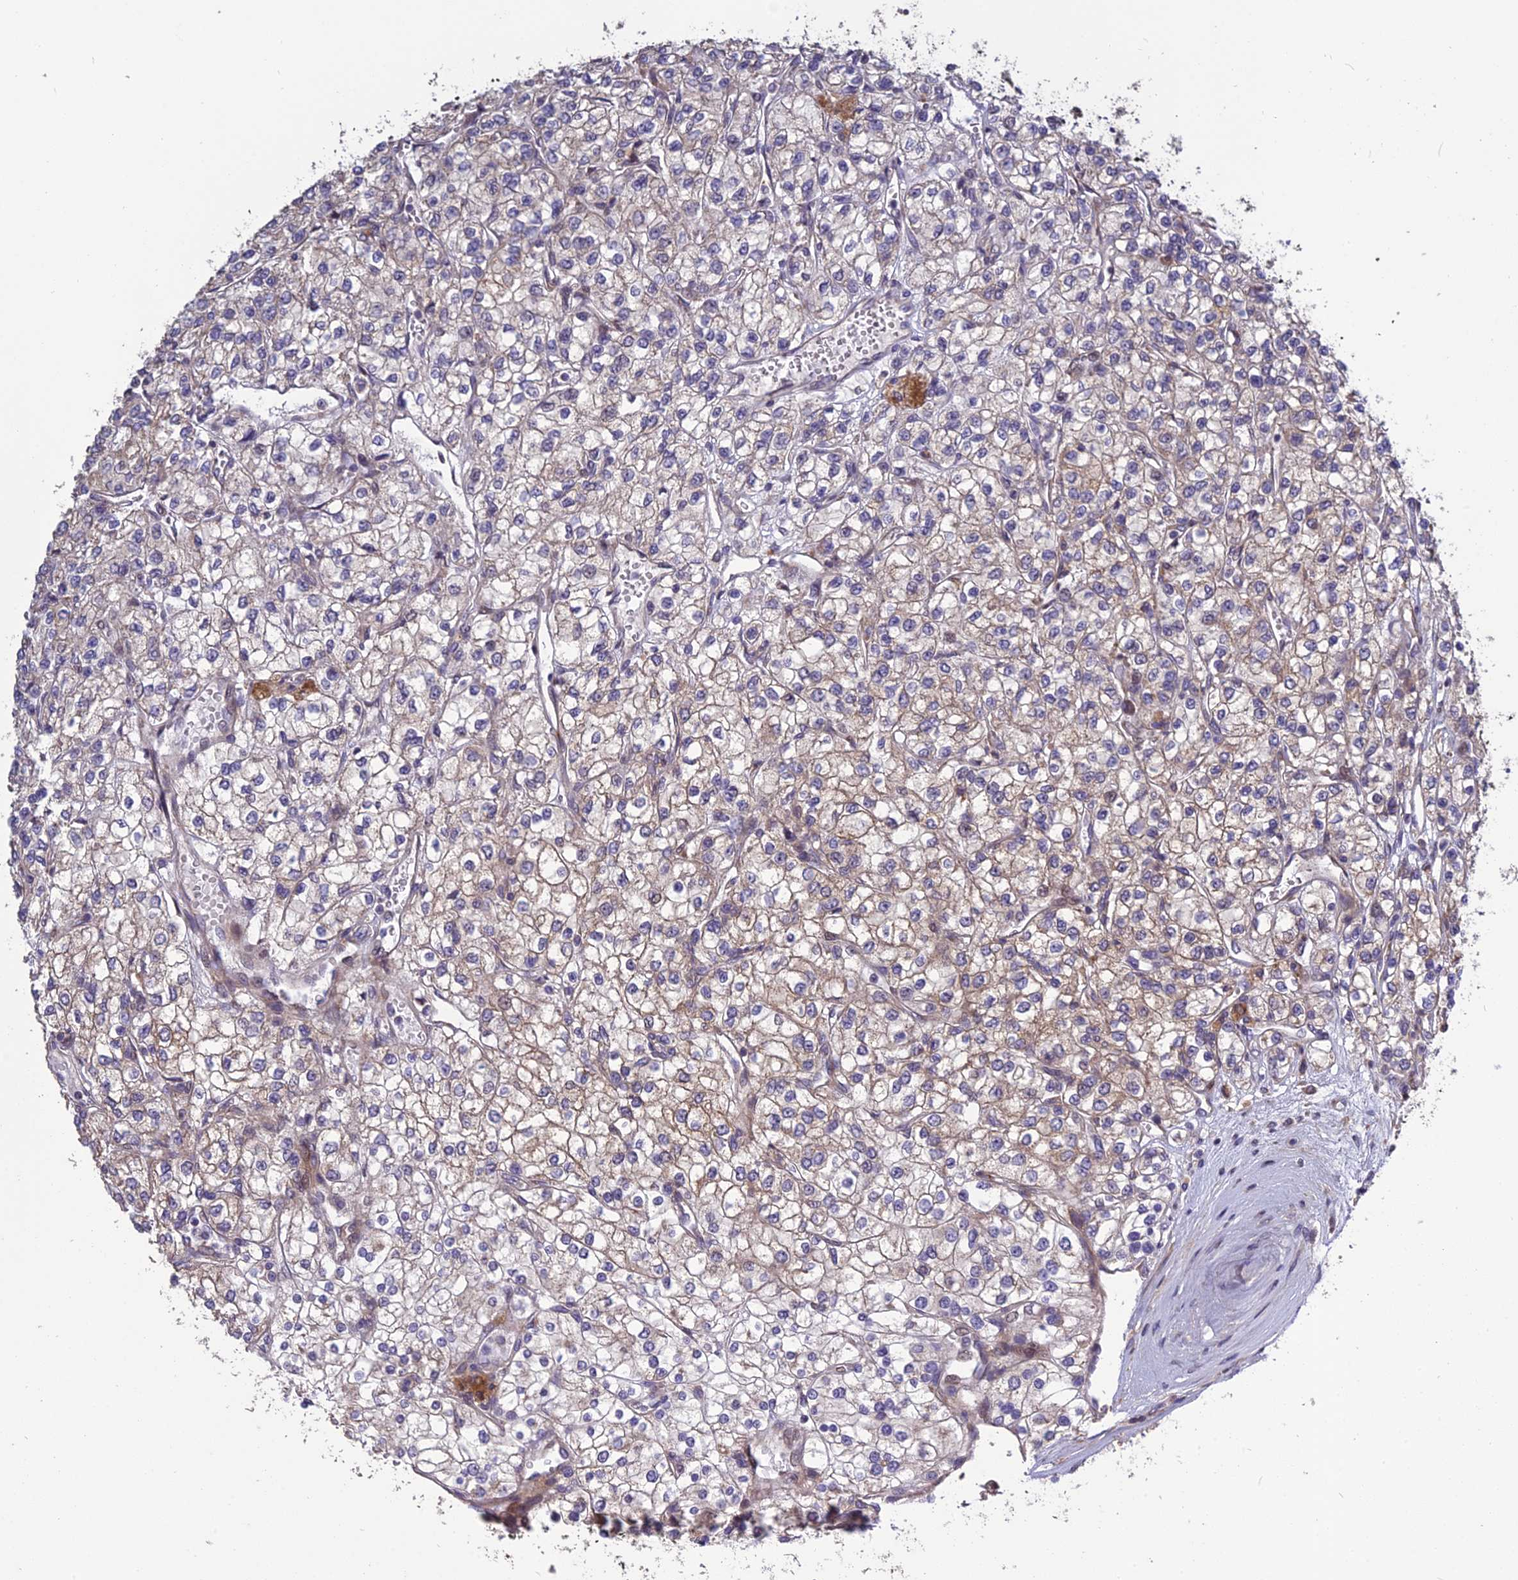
{"staining": {"intensity": "moderate", "quantity": "<25%", "location": "cytoplasmic/membranous"}, "tissue": "renal cancer", "cell_type": "Tumor cells", "image_type": "cancer", "snomed": [{"axis": "morphology", "description": "Adenocarcinoma, NOS"}, {"axis": "topography", "description": "Kidney"}], "caption": "There is low levels of moderate cytoplasmic/membranous positivity in tumor cells of renal cancer, as demonstrated by immunohistochemical staining (brown color).", "gene": "SPG21", "patient": {"sex": "male", "age": 80}}